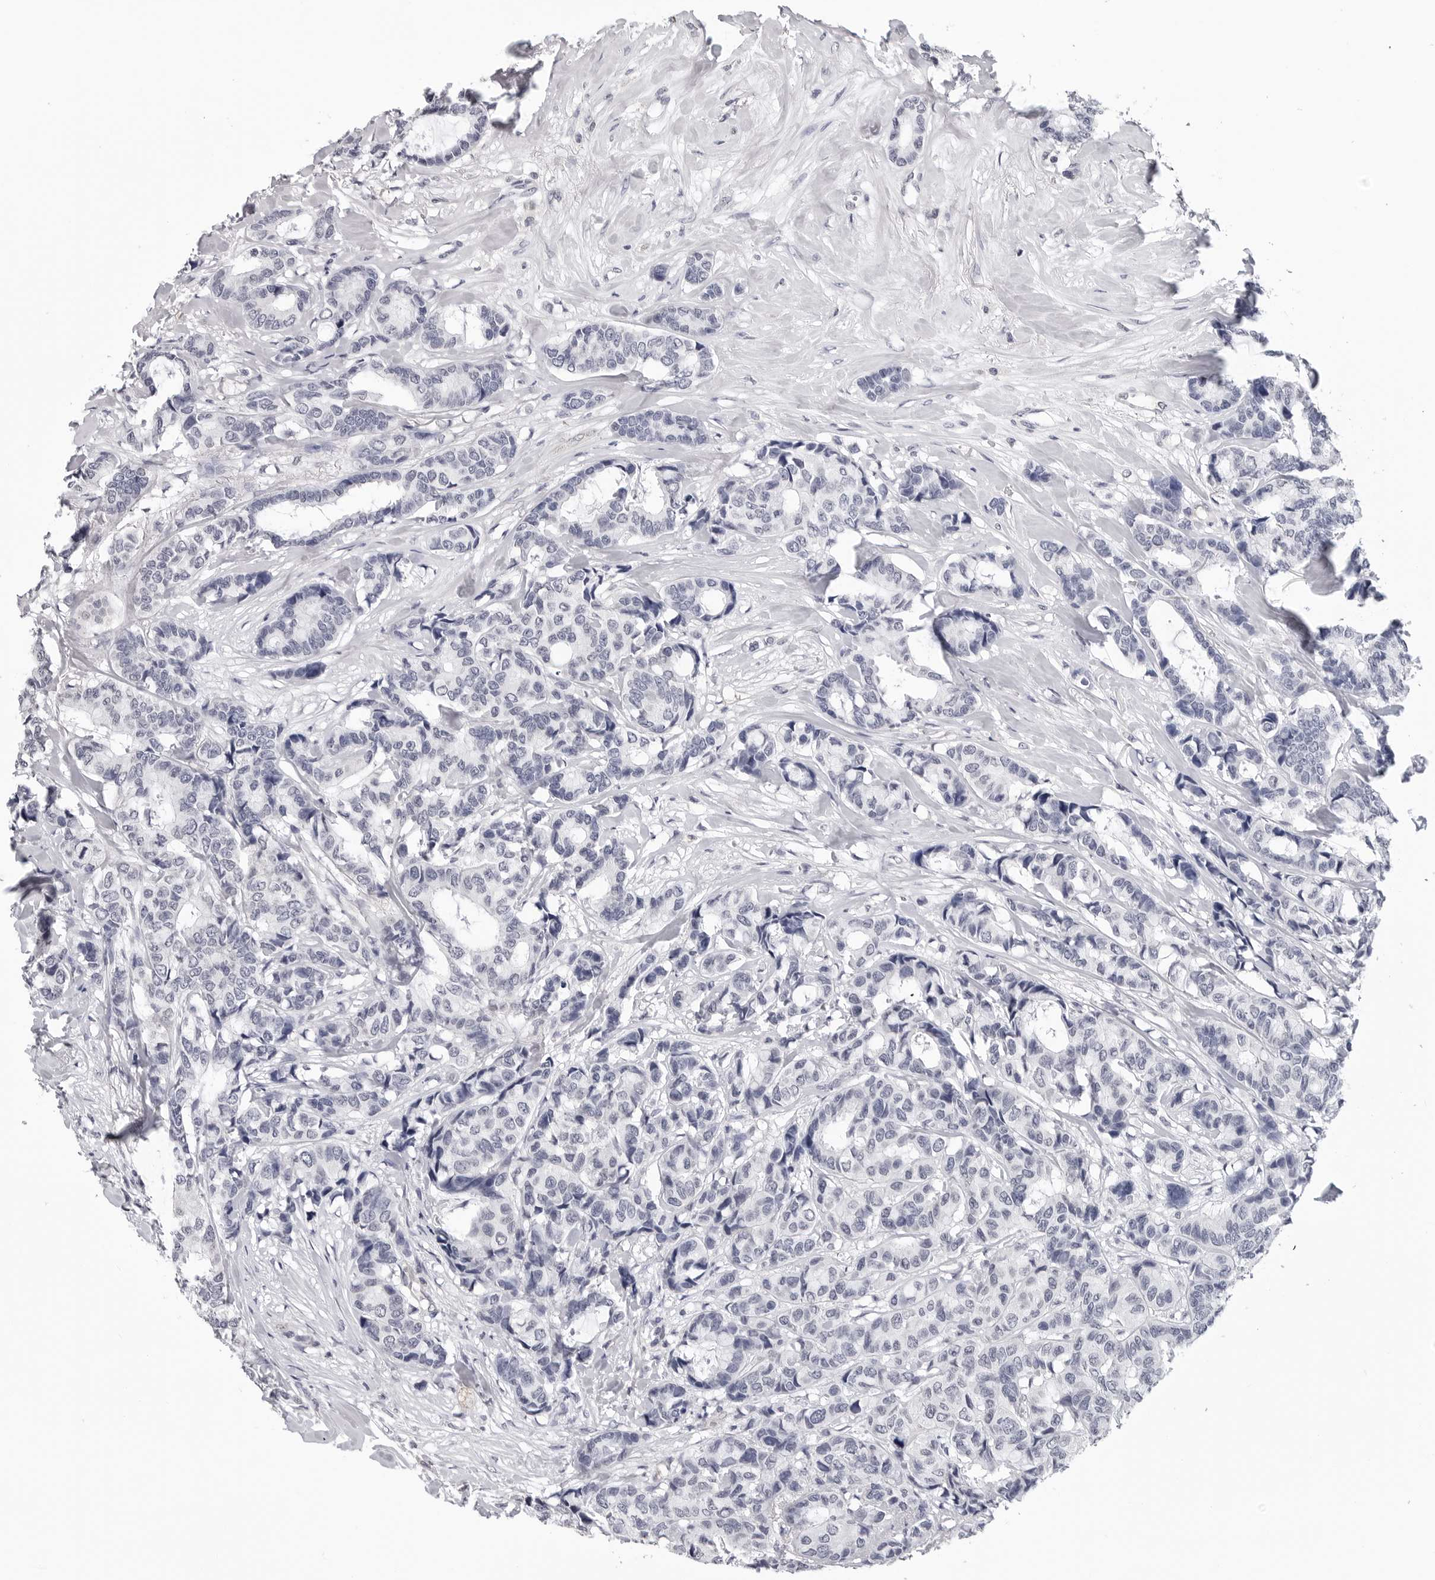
{"staining": {"intensity": "negative", "quantity": "none", "location": "none"}, "tissue": "breast cancer", "cell_type": "Tumor cells", "image_type": "cancer", "snomed": [{"axis": "morphology", "description": "Duct carcinoma"}, {"axis": "topography", "description": "Breast"}], "caption": "This is an immunohistochemistry histopathology image of human breast cancer (intraductal carcinoma). There is no positivity in tumor cells.", "gene": "TRMT13", "patient": {"sex": "female", "age": 87}}